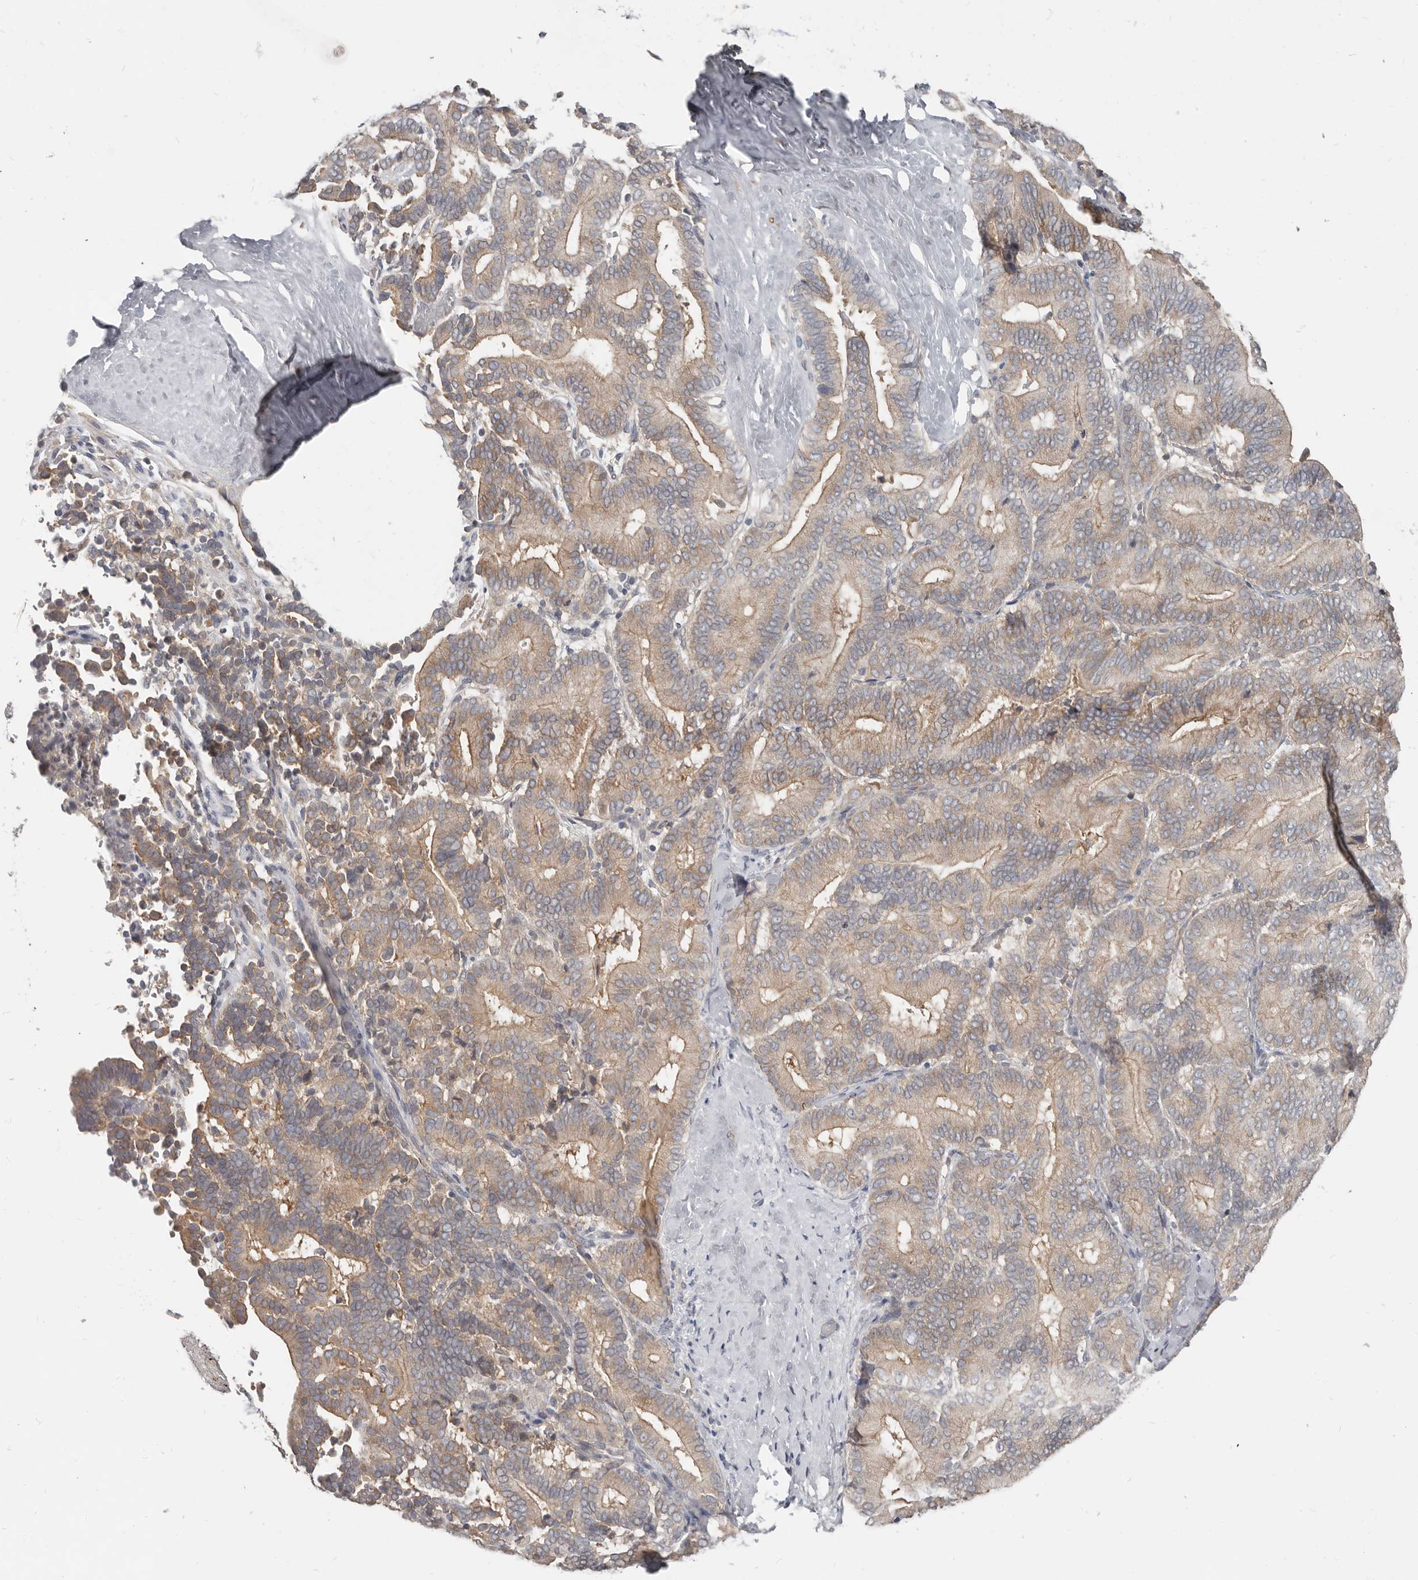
{"staining": {"intensity": "weak", "quantity": ">75%", "location": "cytoplasmic/membranous"}, "tissue": "liver cancer", "cell_type": "Tumor cells", "image_type": "cancer", "snomed": [{"axis": "morphology", "description": "Cholangiocarcinoma"}, {"axis": "topography", "description": "Liver"}], "caption": "Protein expression analysis of liver cancer exhibits weak cytoplasmic/membranous staining in approximately >75% of tumor cells.", "gene": "AKNAD1", "patient": {"sex": "female", "age": 75}}